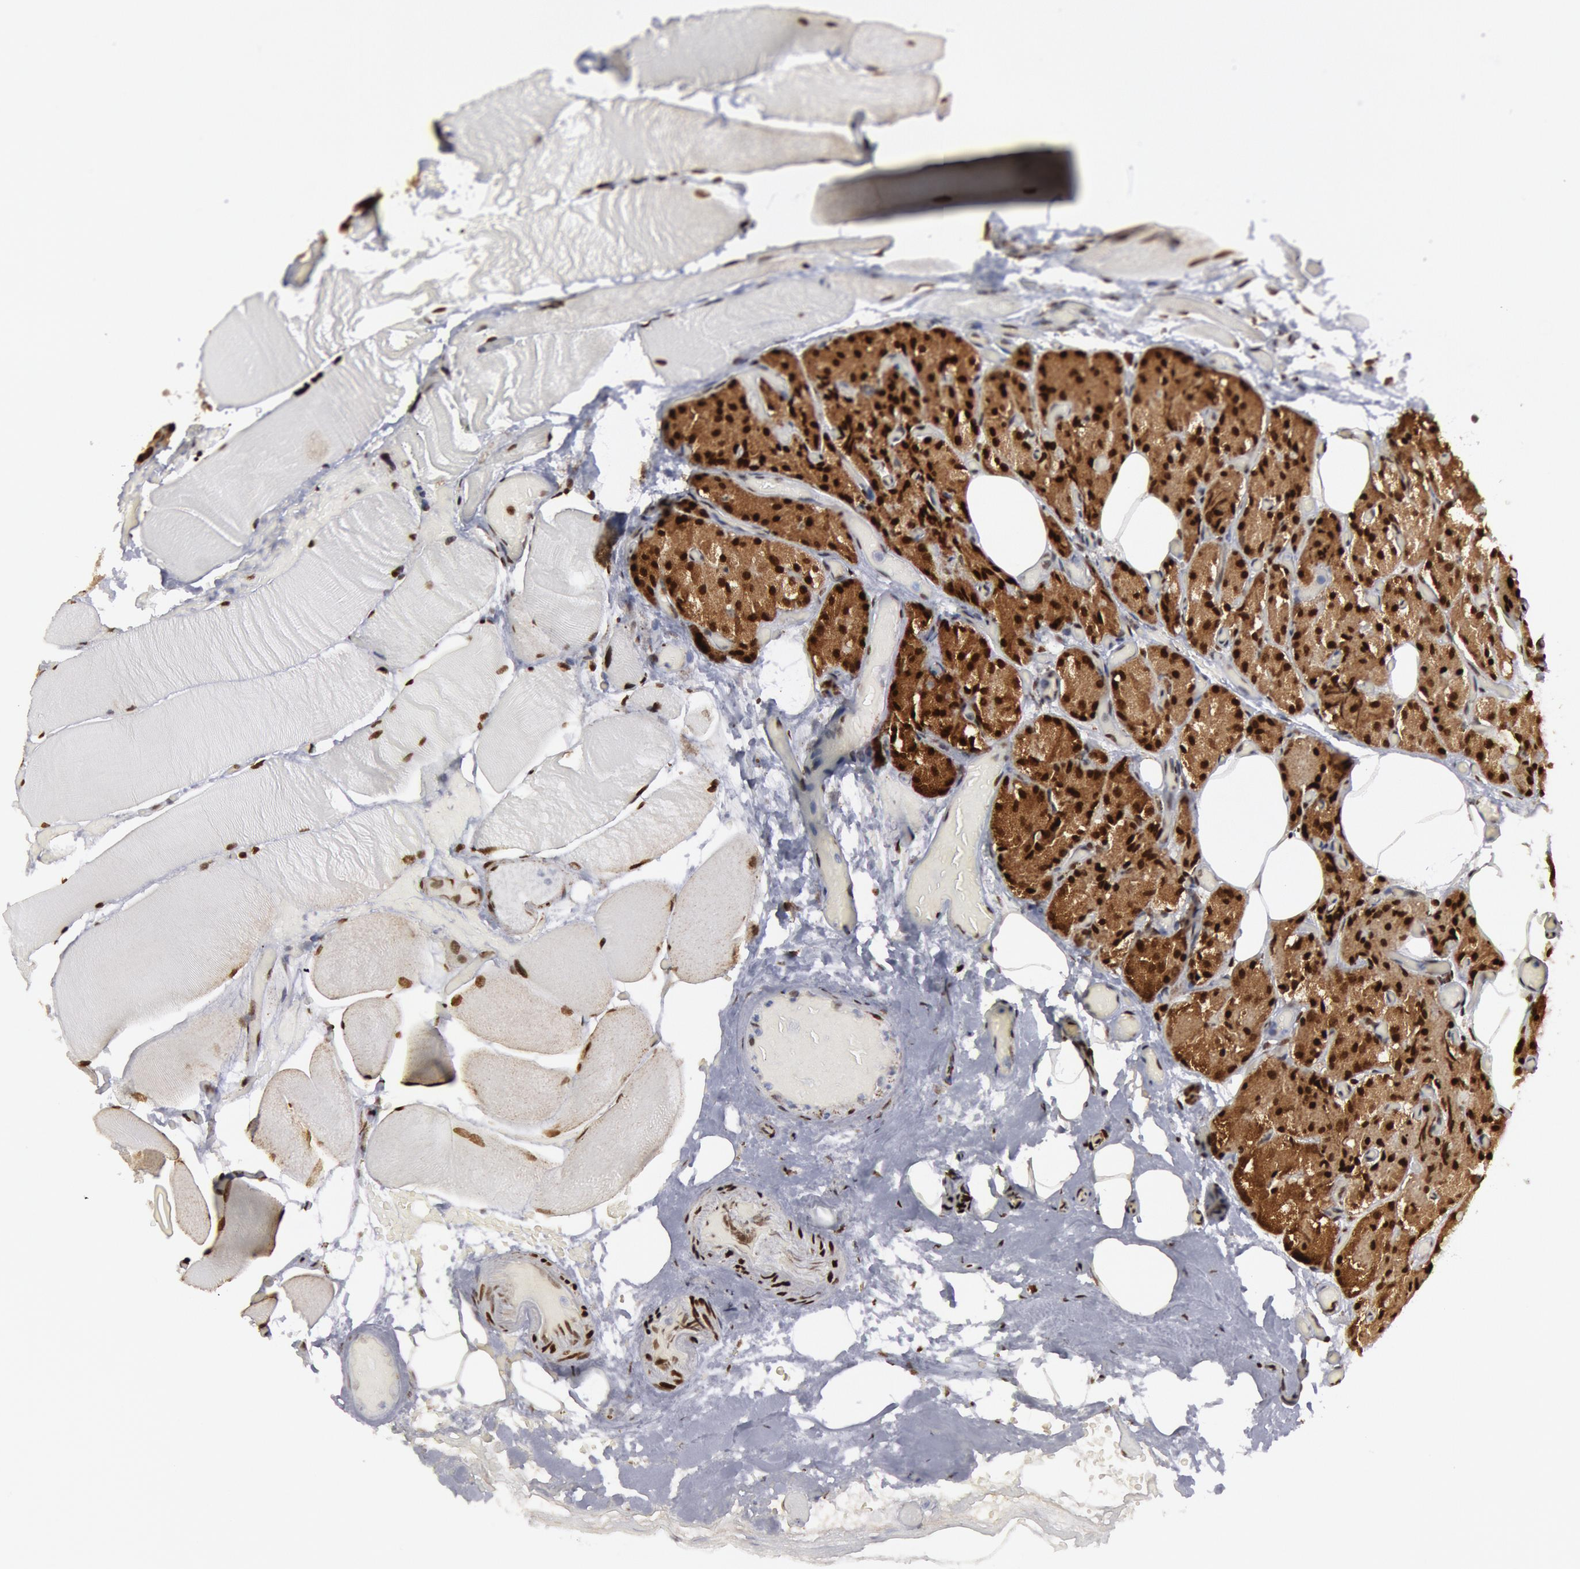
{"staining": {"intensity": "strong", "quantity": ">75%", "location": "cytoplasmic/membranous,nuclear"}, "tissue": "parathyroid gland", "cell_type": "Glandular cells", "image_type": "normal", "snomed": [{"axis": "morphology", "description": "Normal tissue, NOS"}, {"axis": "topography", "description": "Skeletal muscle"}, {"axis": "topography", "description": "Parathyroid gland"}], "caption": "Immunohistochemistry of normal parathyroid gland demonstrates high levels of strong cytoplasmic/membranous,nuclear expression in approximately >75% of glandular cells.", "gene": "MECP2", "patient": {"sex": "female", "age": 37}}